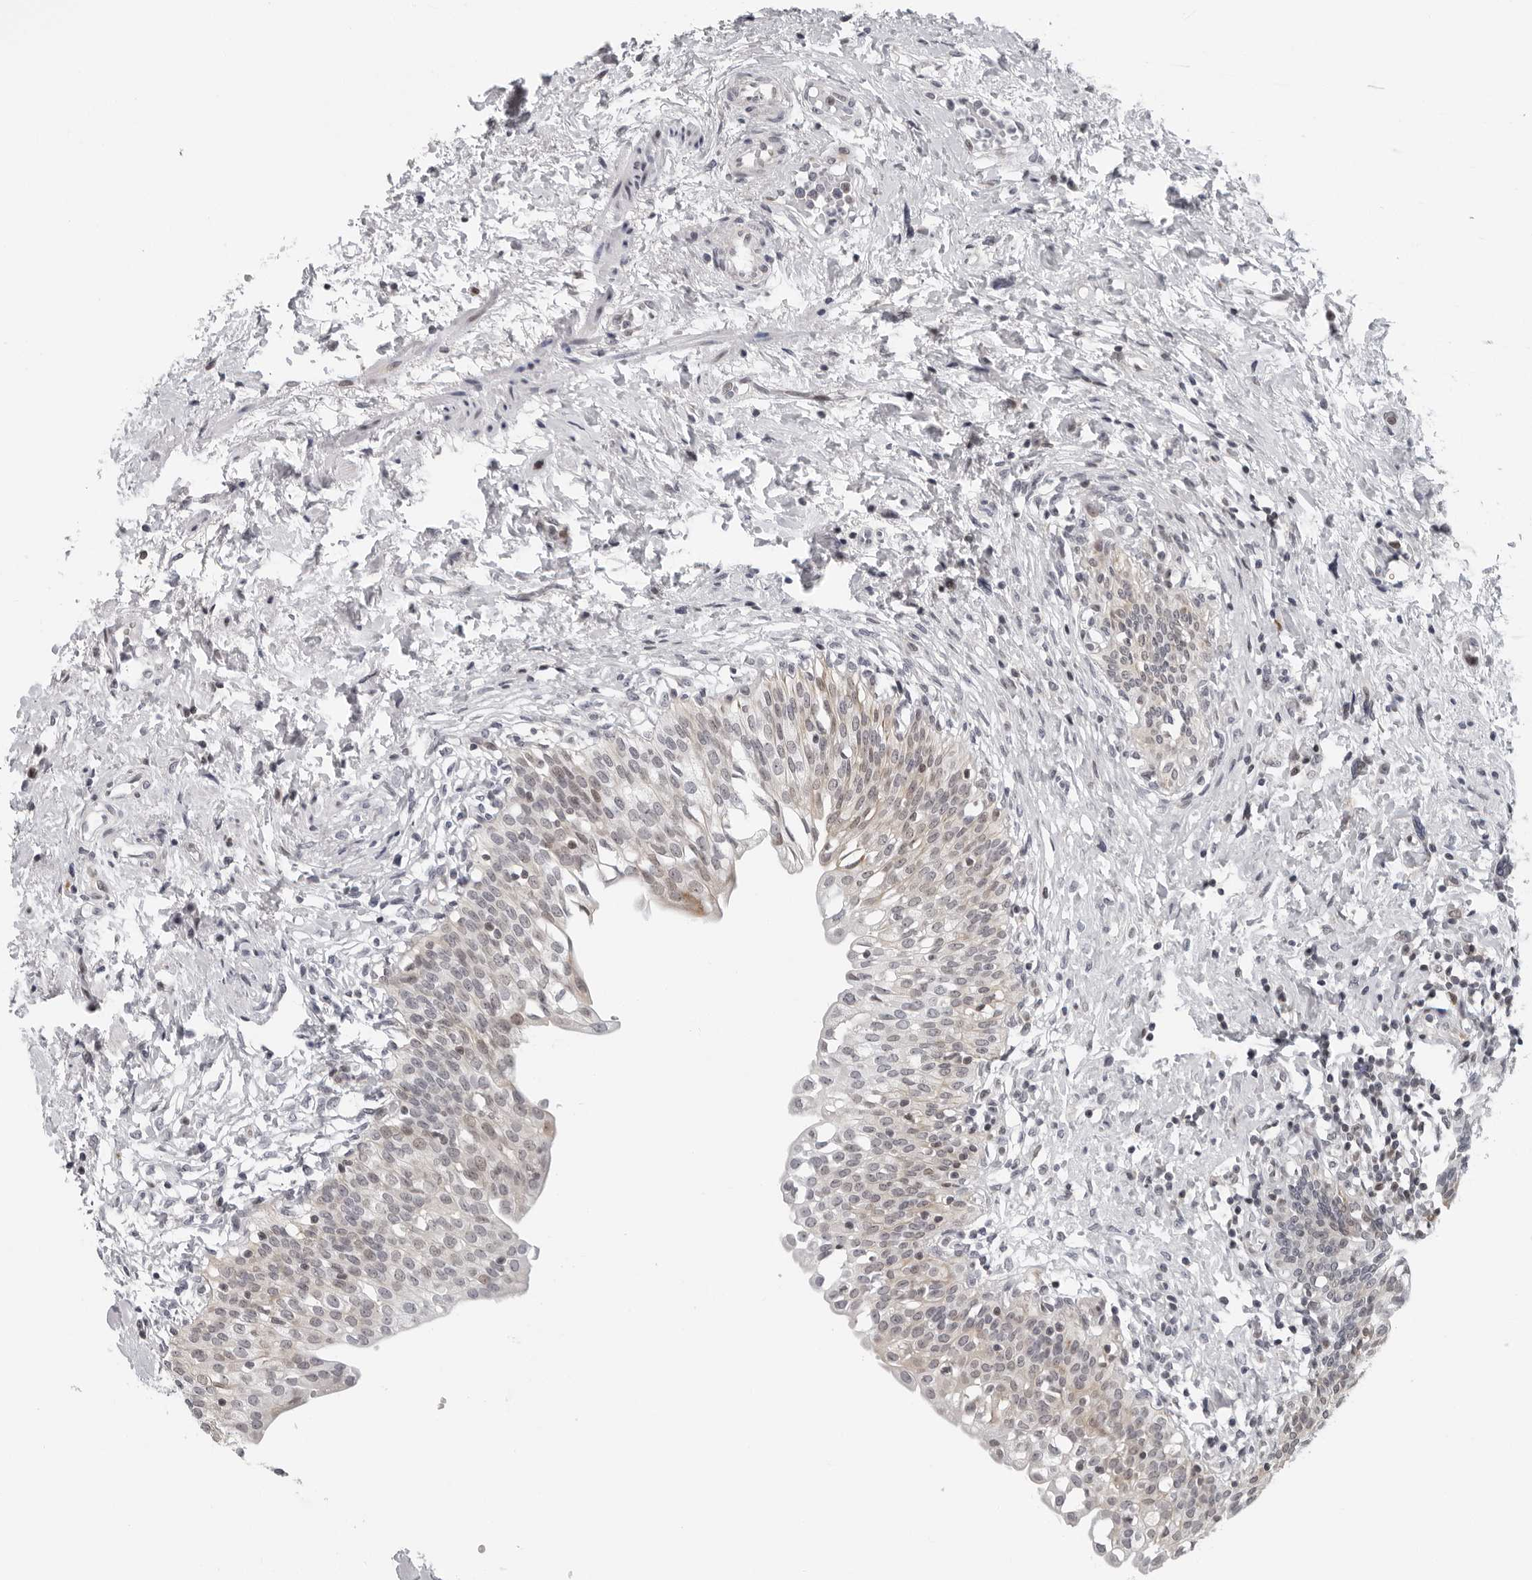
{"staining": {"intensity": "weak", "quantity": "<25%", "location": "cytoplasmic/membranous"}, "tissue": "urinary bladder", "cell_type": "Urothelial cells", "image_type": "normal", "snomed": [{"axis": "morphology", "description": "Normal tissue, NOS"}, {"axis": "topography", "description": "Urinary bladder"}], "caption": "Photomicrograph shows no significant protein staining in urothelial cells of benign urinary bladder. Brightfield microscopy of immunohistochemistry stained with DAB (brown) and hematoxylin (blue), captured at high magnification.", "gene": "PIP4K2C", "patient": {"sex": "male", "age": 55}}